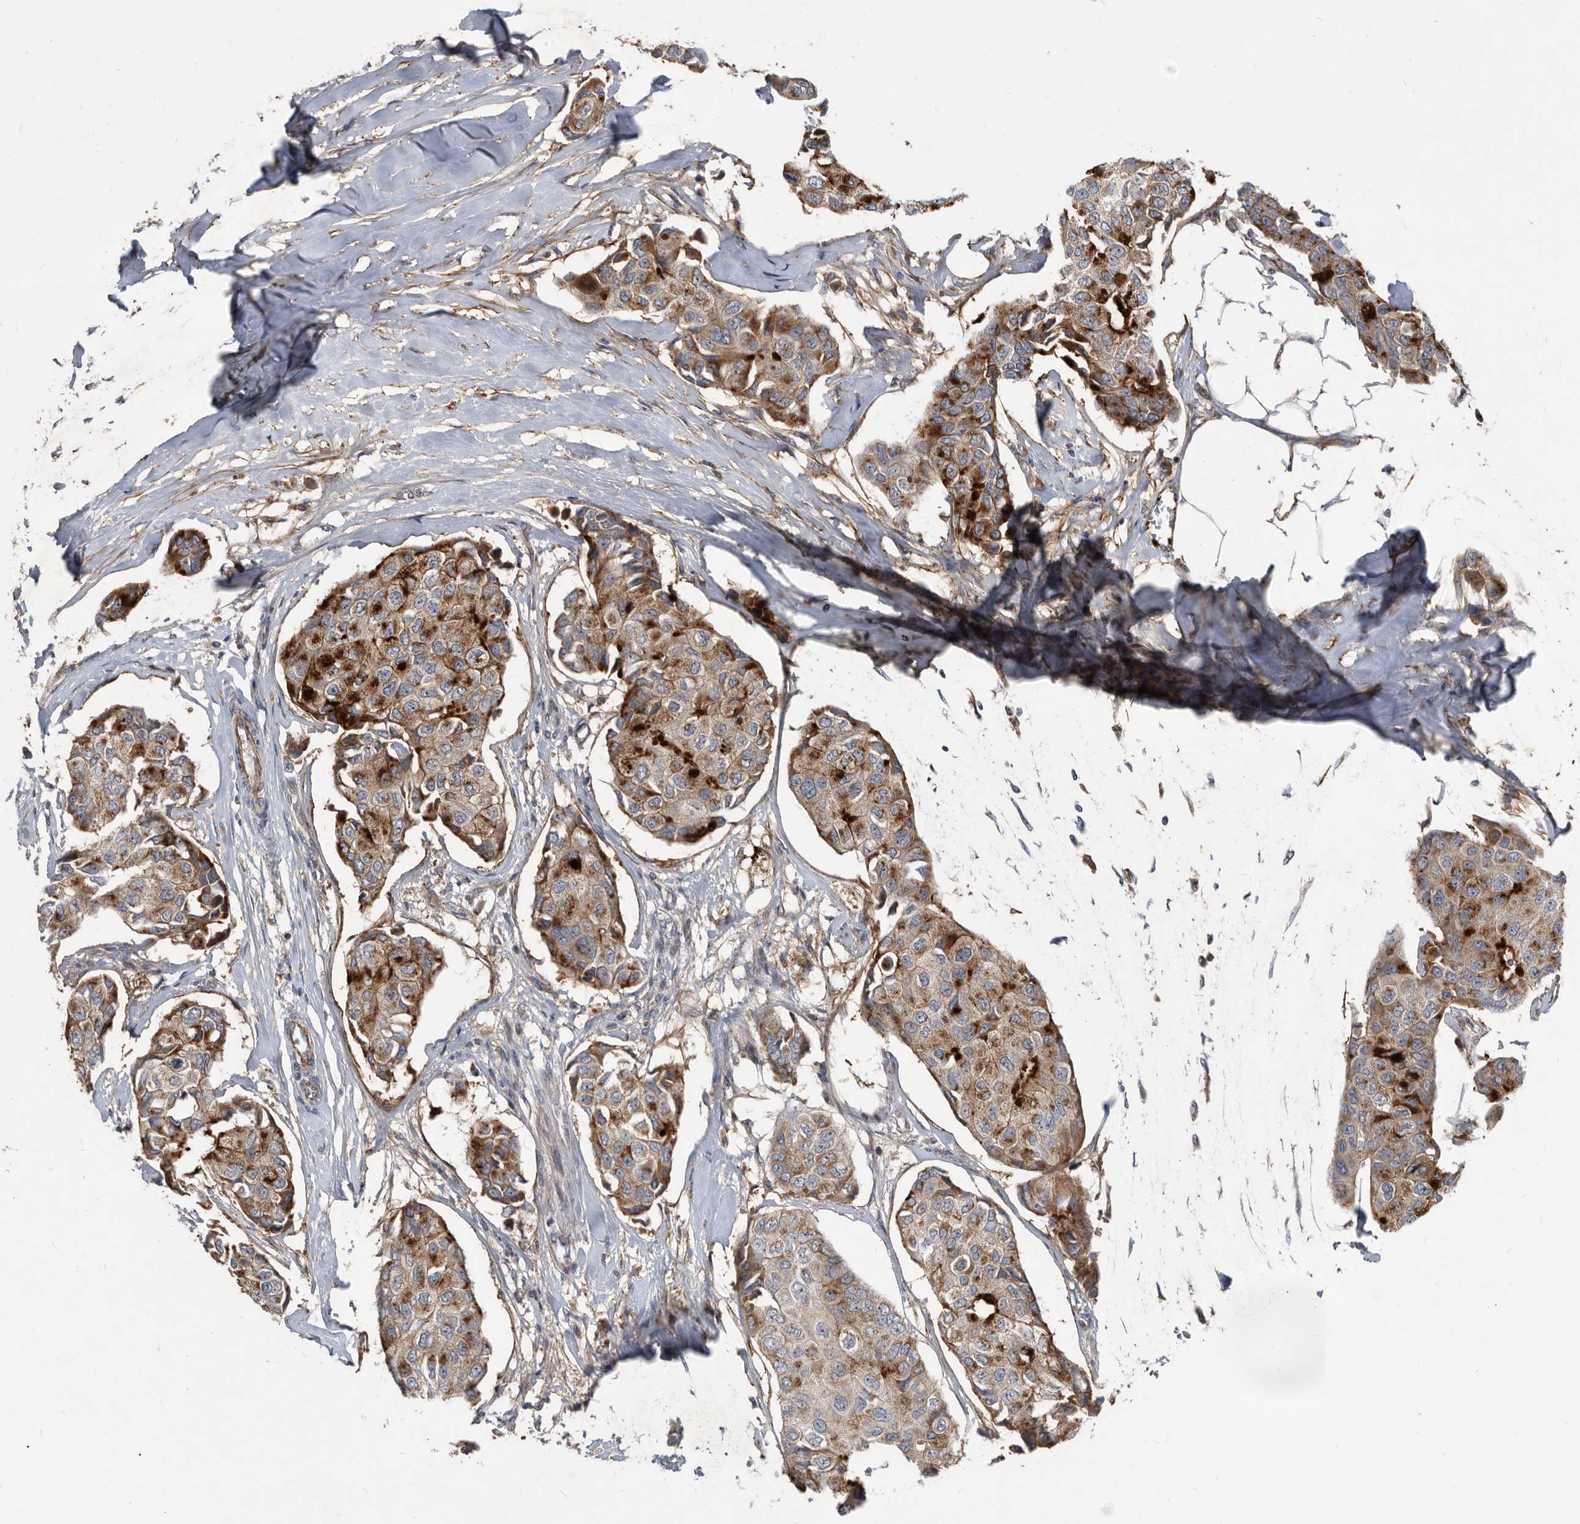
{"staining": {"intensity": "moderate", "quantity": ">75%", "location": "cytoplasmic/membranous"}, "tissue": "breast cancer", "cell_type": "Tumor cells", "image_type": "cancer", "snomed": [{"axis": "morphology", "description": "Duct carcinoma"}, {"axis": "topography", "description": "Breast"}], "caption": "Moderate cytoplasmic/membranous protein positivity is appreciated in approximately >75% of tumor cells in breast cancer (intraductal carcinoma). The protein is shown in brown color, while the nuclei are stained blue.", "gene": "PI15", "patient": {"sex": "female", "age": 80}}